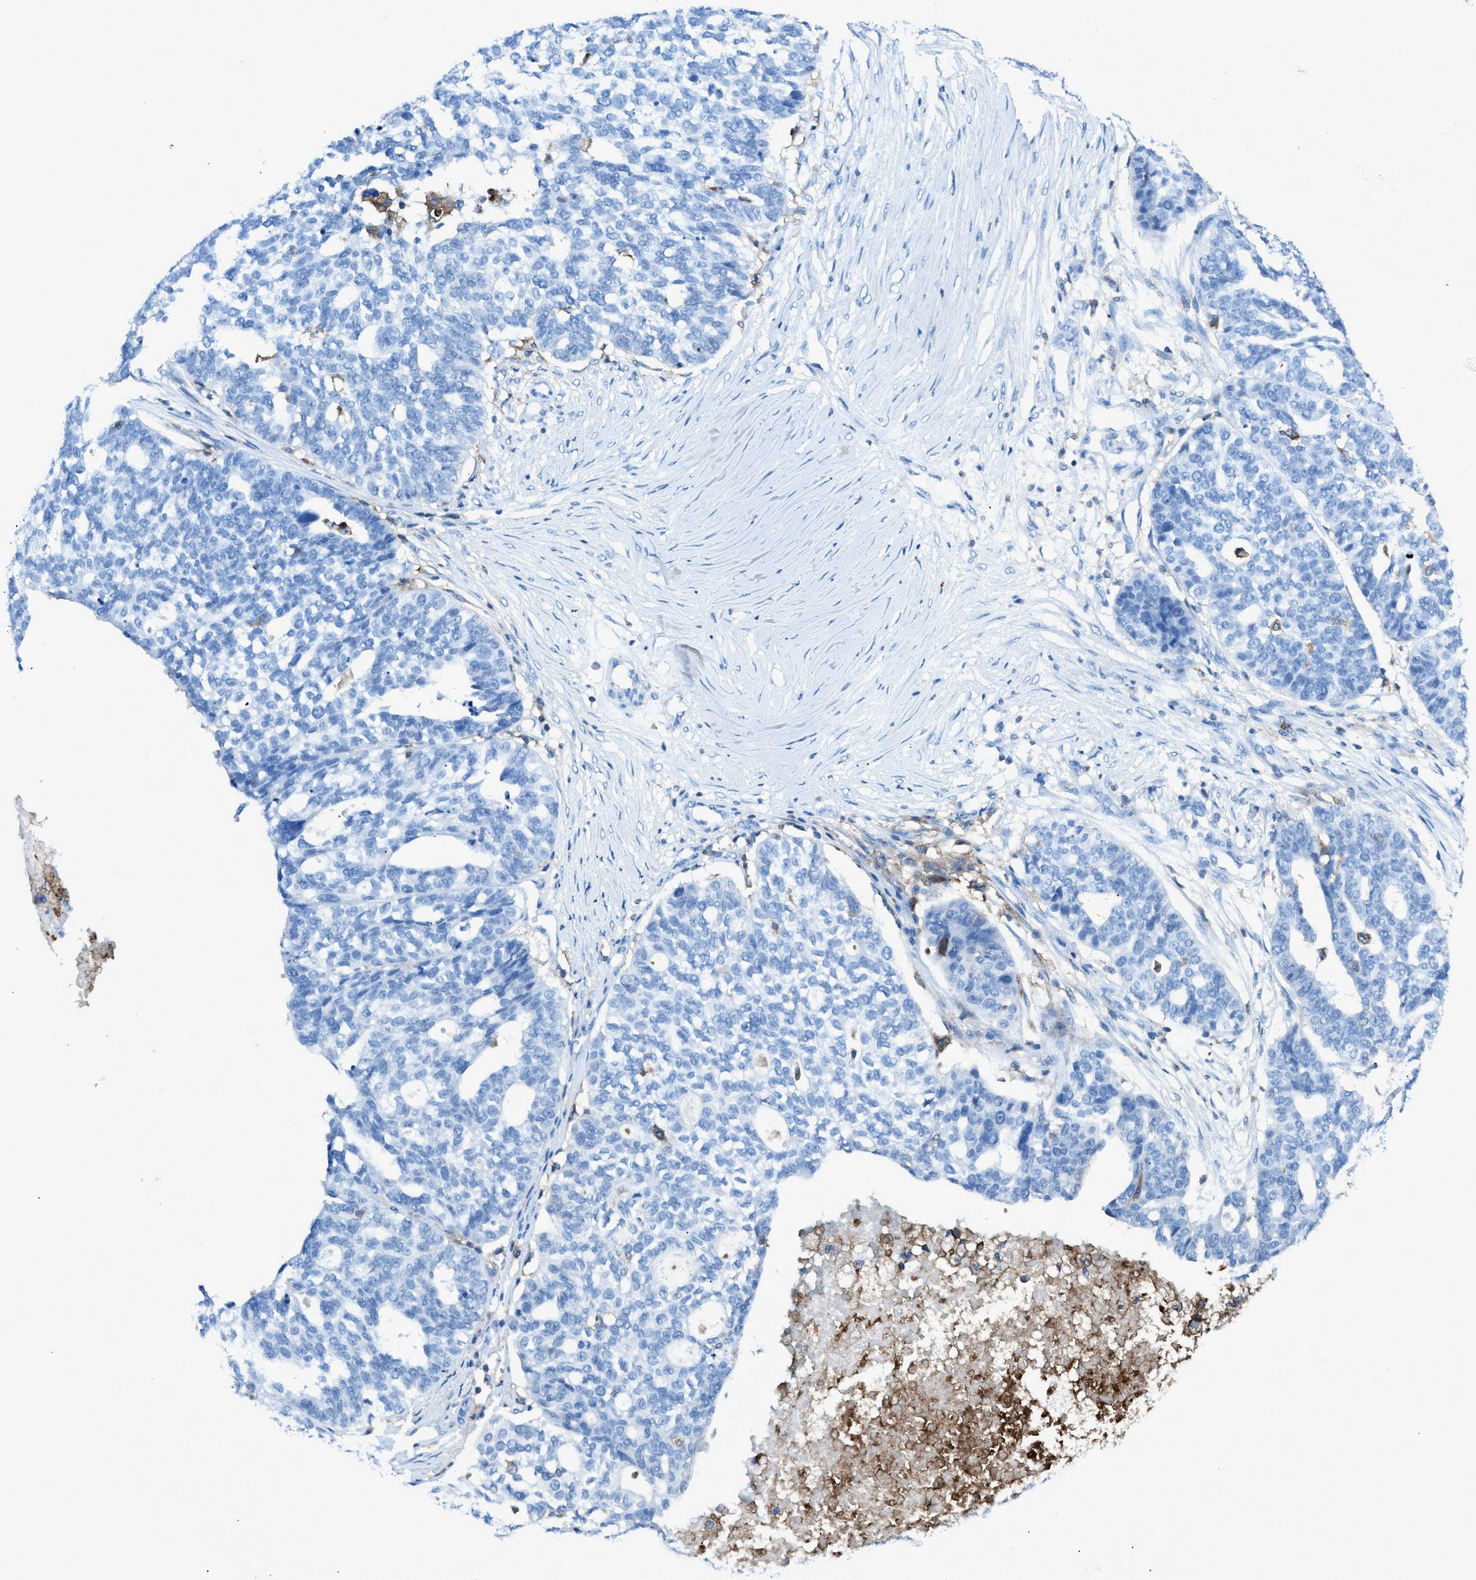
{"staining": {"intensity": "negative", "quantity": "none", "location": "none"}, "tissue": "ovarian cancer", "cell_type": "Tumor cells", "image_type": "cancer", "snomed": [{"axis": "morphology", "description": "Cystadenocarcinoma, serous, NOS"}, {"axis": "topography", "description": "Ovary"}], "caption": "Ovarian cancer was stained to show a protein in brown. There is no significant expression in tumor cells.", "gene": "ITGB2", "patient": {"sex": "female", "age": 59}}